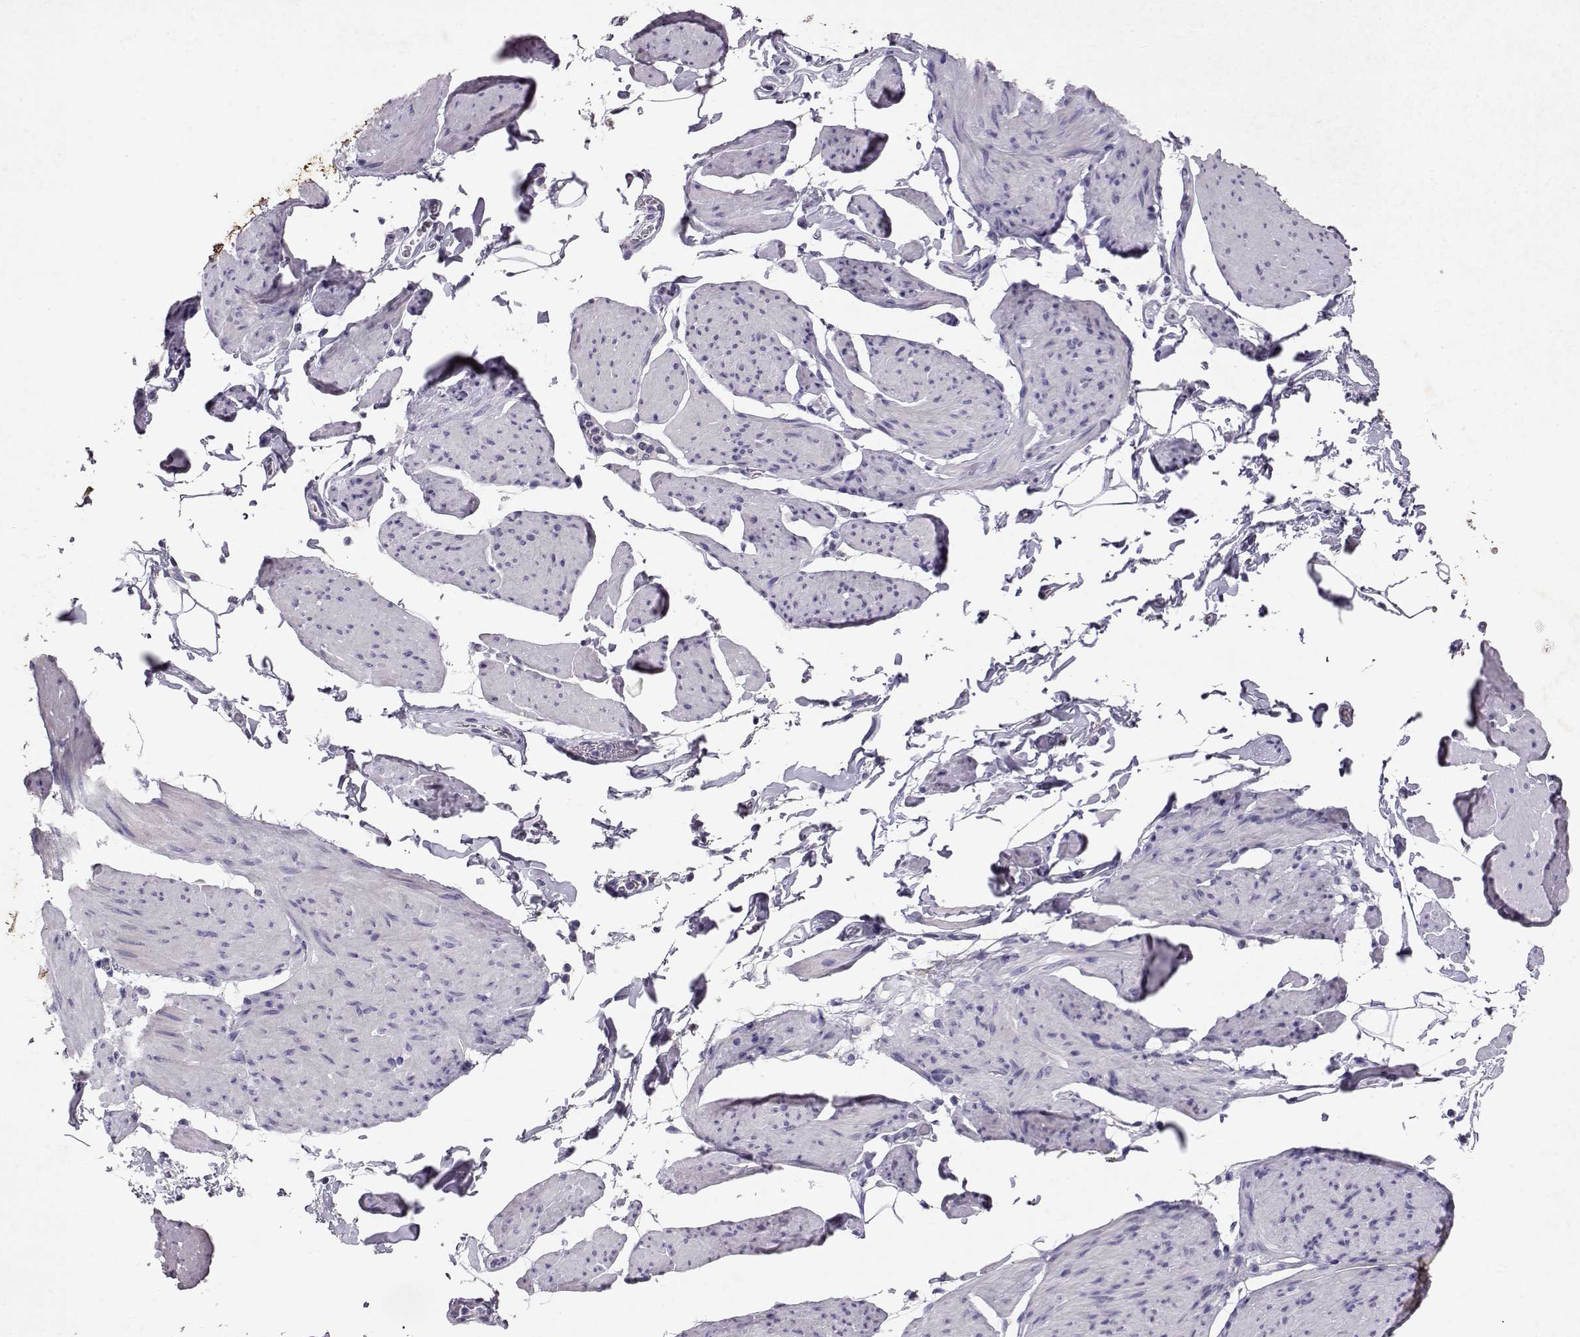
{"staining": {"intensity": "negative", "quantity": "none", "location": "none"}, "tissue": "smooth muscle", "cell_type": "Smooth muscle cells", "image_type": "normal", "snomed": [{"axis": "morphology", "description": "Normal tissue, NOS"}, {"axis": "topography", "description": "Adipose tissue"}, {"axis": "topography", "description": "Smooth muscle"}, {"axis": "topography", "description": "Peripheral nerve tissue"}], "caption": "Smooth muscle cells are negative for protein expression in unremarkable human smooth muscle. (DAB (3,3'-diaminobenzidine) immunohistochemistry with hematoxylin counter stain).", "gene": "RD3", "patient": {"sex": "male", "age": 83}}